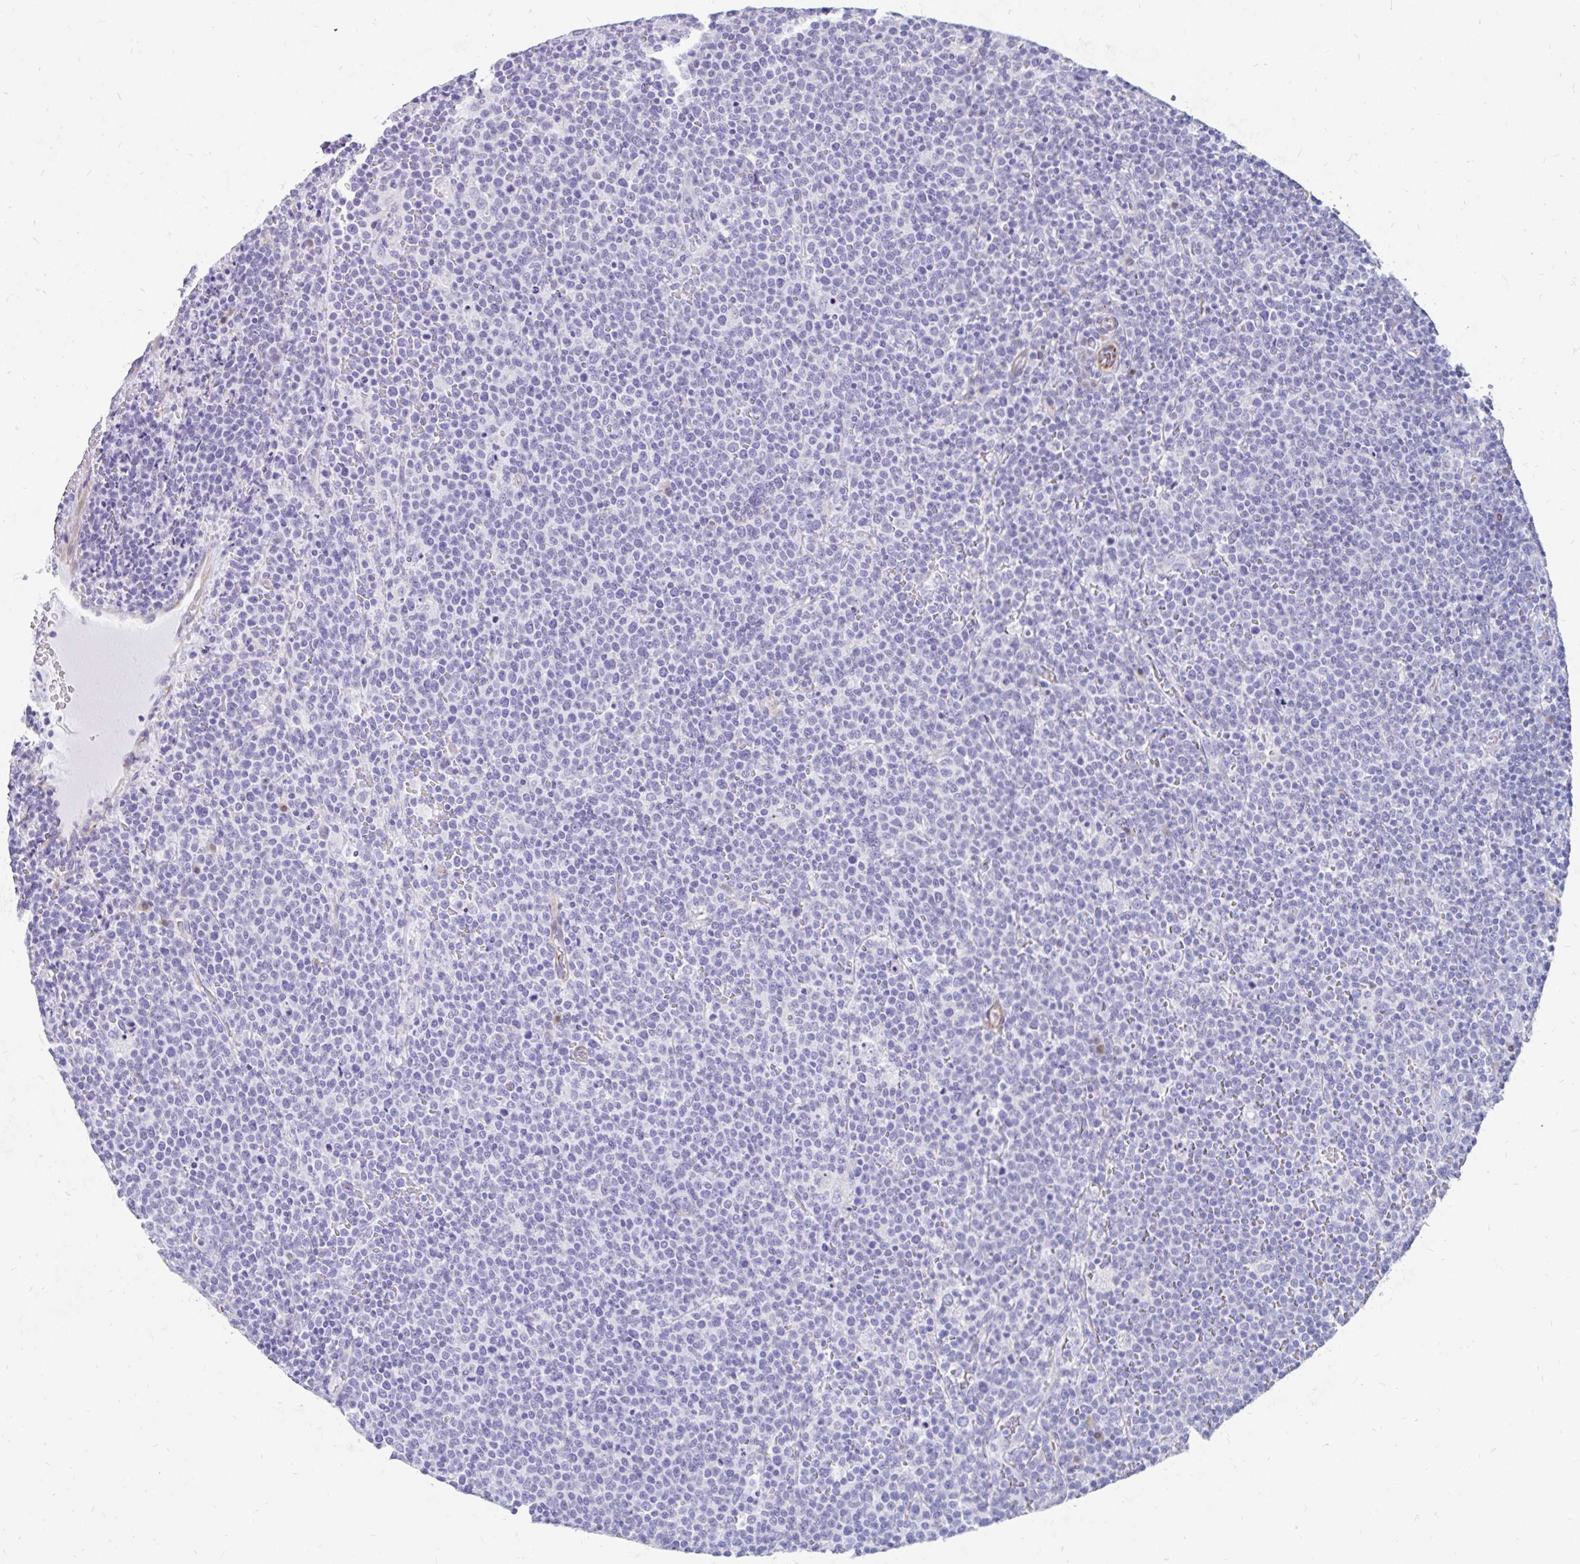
{"staining": {"intensity": "negative", "quantity": "none", "location": "none"}, "tissue": "lymphoma", "cell_type": "Tumor cells", "image_type": "cancer", "snomed": [{"axis": "morphology", "description": "Malignant lymphoma, non-Hodgkin's type, High grade"}, {"axis": "topography", "description": "Lymph node"}], "caption": "Immunohistochemical staining of human lymphoma exhibits no significant positivity in tumor cells.", "gene": "EML5", "patient": {"sex": "male", "age": 61}}